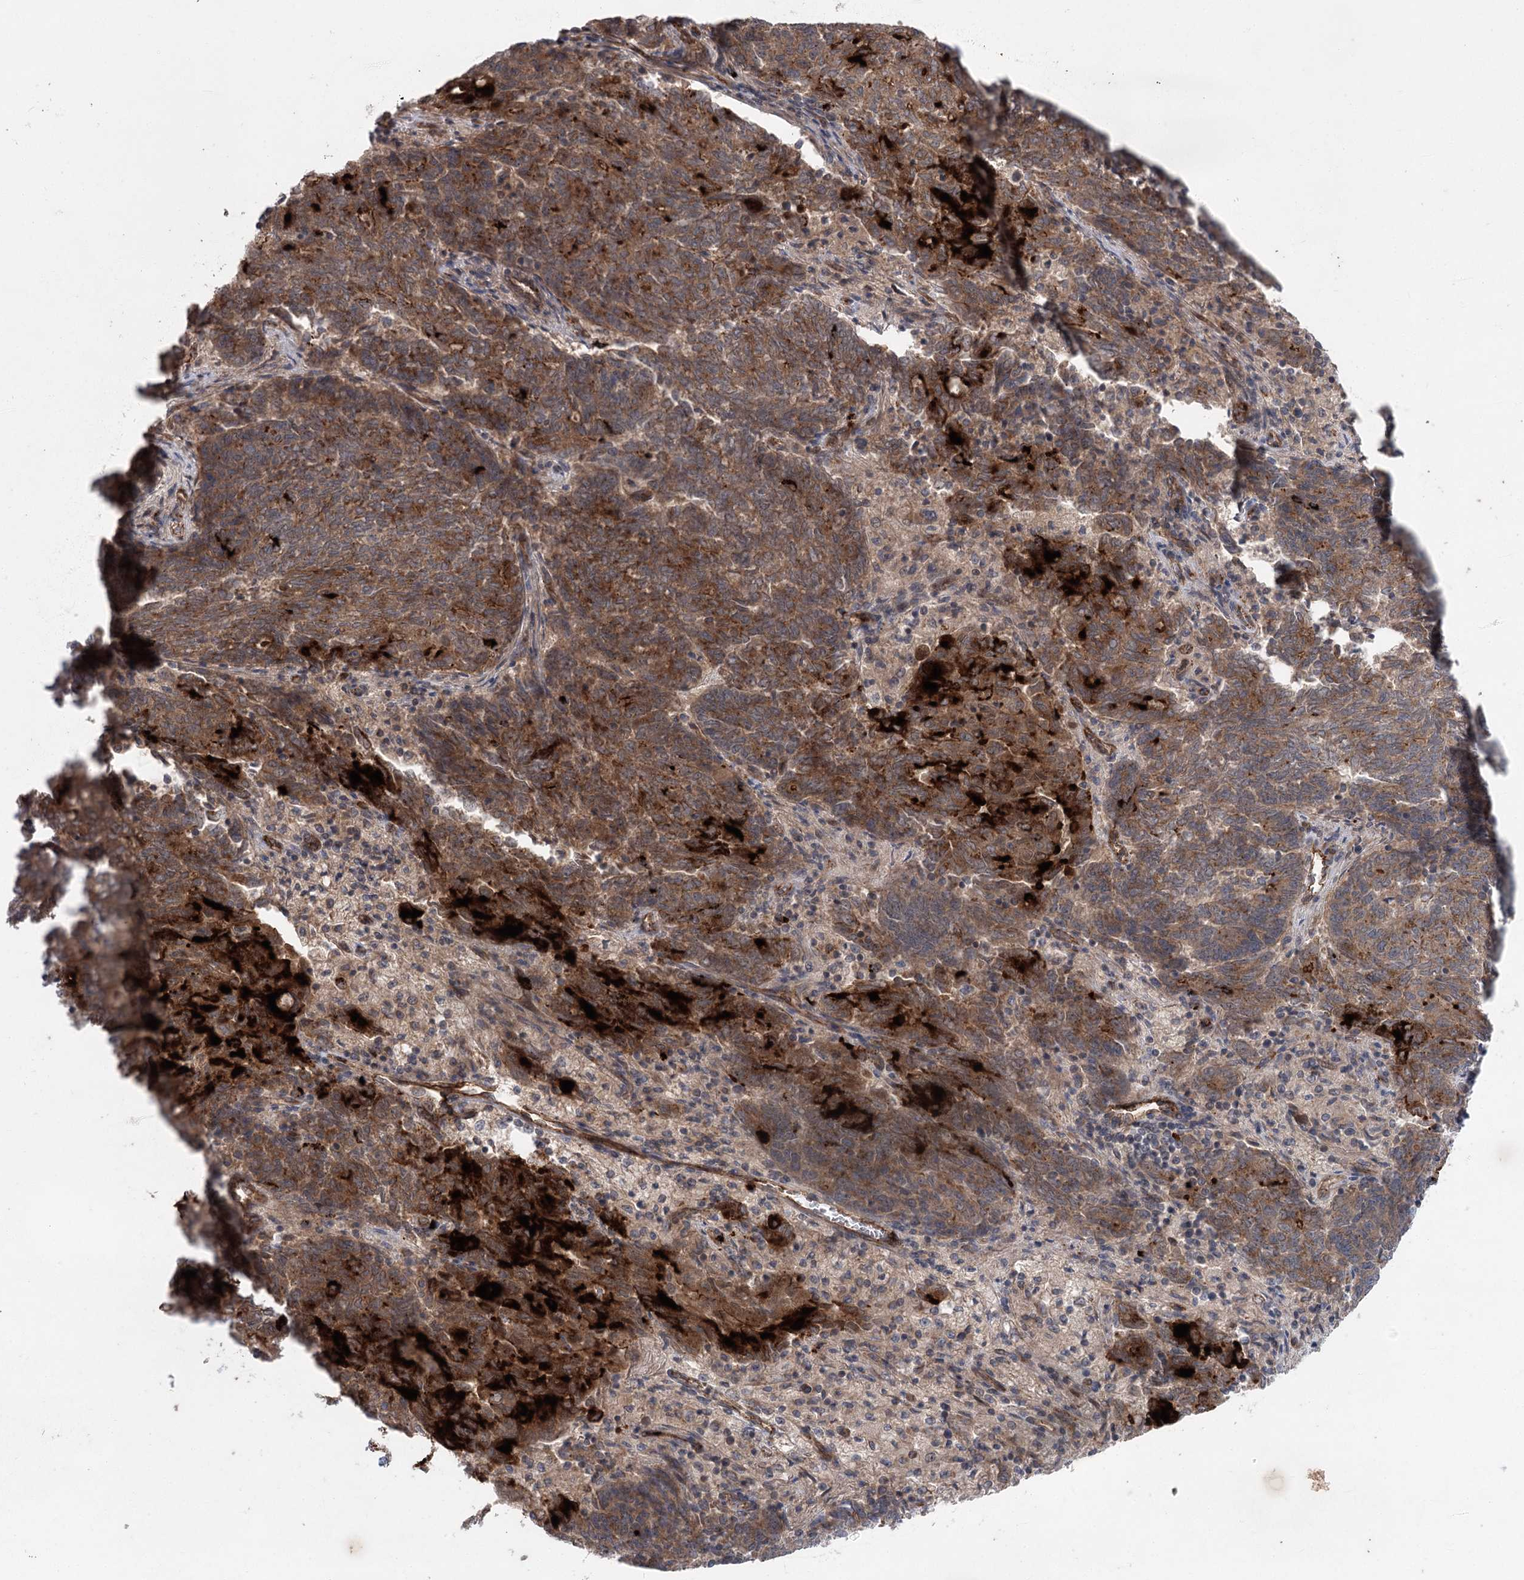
{"staining": {"intensity": "strong", "quantity": ">75%", "location": "cytoplasmic/membranous"}, "tissue": "endometrial cancer", "cell_type": "Tumor cells", "image_type": "cancer", "snomed": [{"axis": "morphology", "description": "Adenocarcinoma, NOS"}, {"axis": "topography", "description": "Endometrium"}], "caption": "Adenocarcinoma (endometrial) was stained to show a protein in brown. There is high levels of strong cytoplasmic/membranous expression in about >75% of tumor cells.", "gene": "METTL24", "patient": {"sex": "female", "age": 80}}